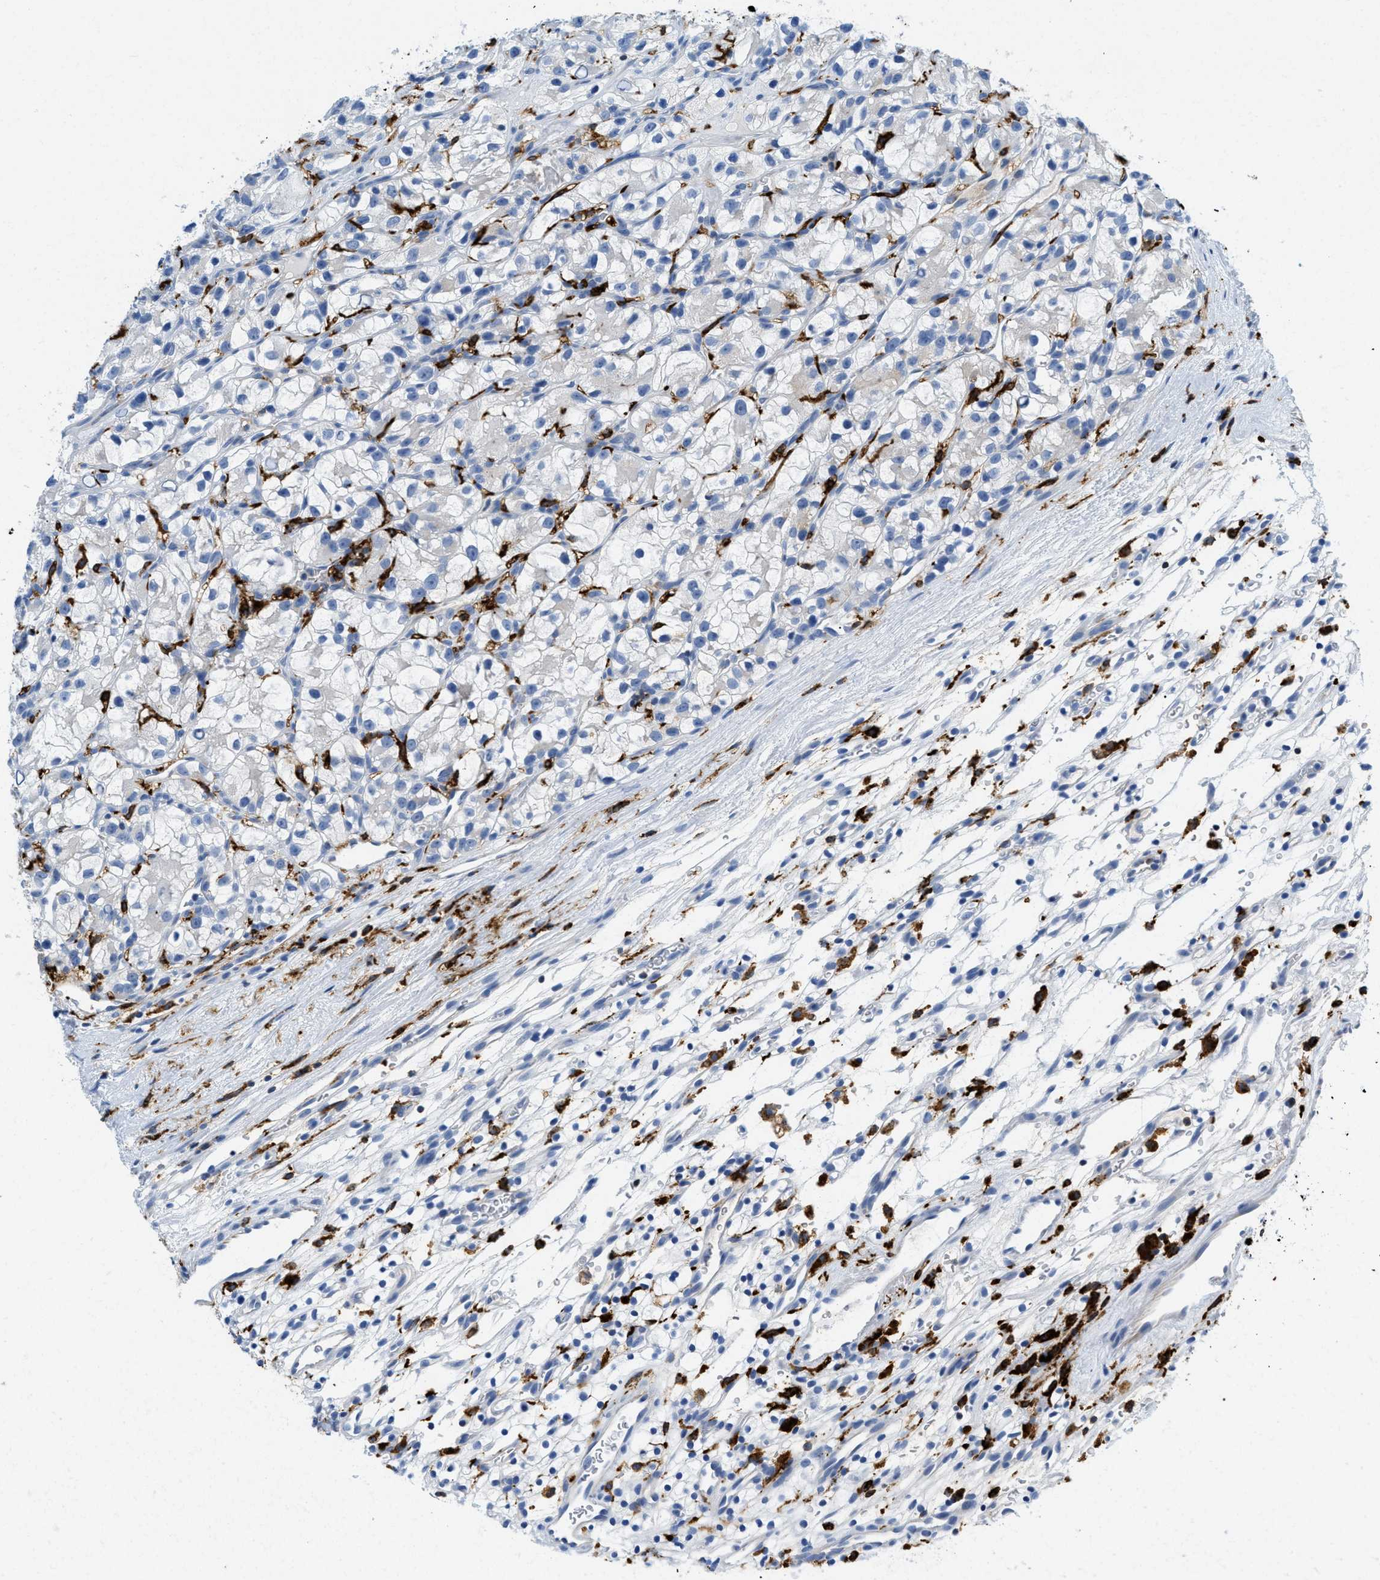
{"staining": {"intensity": "negative", "quantity": "none", "location": "none"}, "tissue": "renal cancer", "cell_type": "Tumor cells", "image_type": "cancer", "snomed": [{"axis": "morphology", "description": "Adenocarcinoma, NOS"}, {"axis": "topography", "description": "Kidney"}], "caption": "Tumor cells are negative for brown protein staining in renal cancer (adenocarcinoma).", "gene": "CD226", "patient": {"sex": "female", "age": 57}}